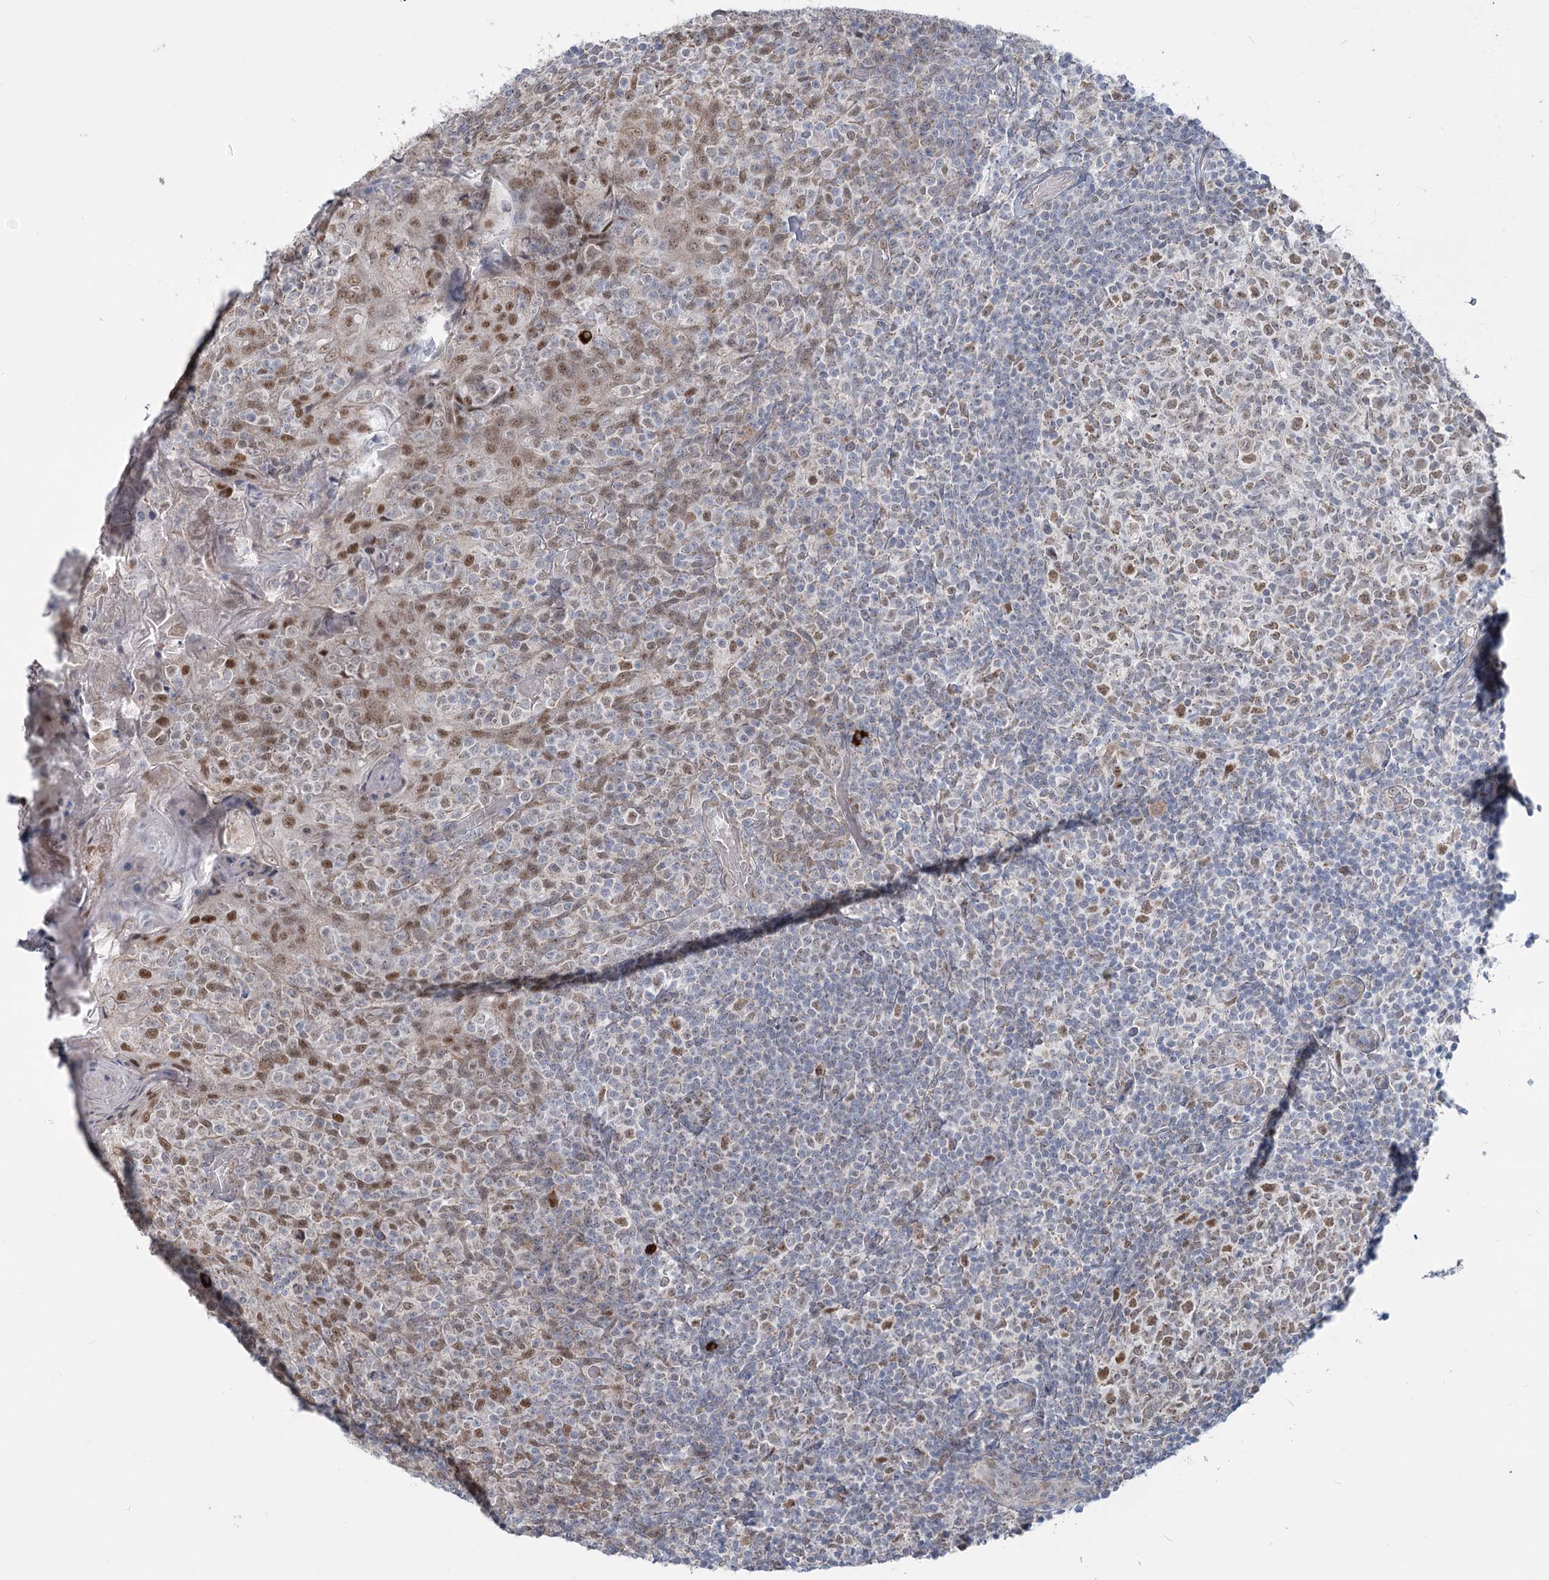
{"staining": {"intensity": "moderate", "quantity": "<25%", "location": "nuclear"}, "tissue": "tonsil", "cell_type": "Germinal center cells", "image_type": "normal", "snomed": [{"axis": "morphology", "description": "Normal tissue, NOS"}, {"axis": "topography", "description": "Tonsil"}], "caption": "Approximately <25% of germinal center cells in benign tonsil reveal moderate nuclear protein expression as visualized by brown immunohistochemical staining.", "gene": "MTG1", "patient": {"sex": "female", "age": 19}}